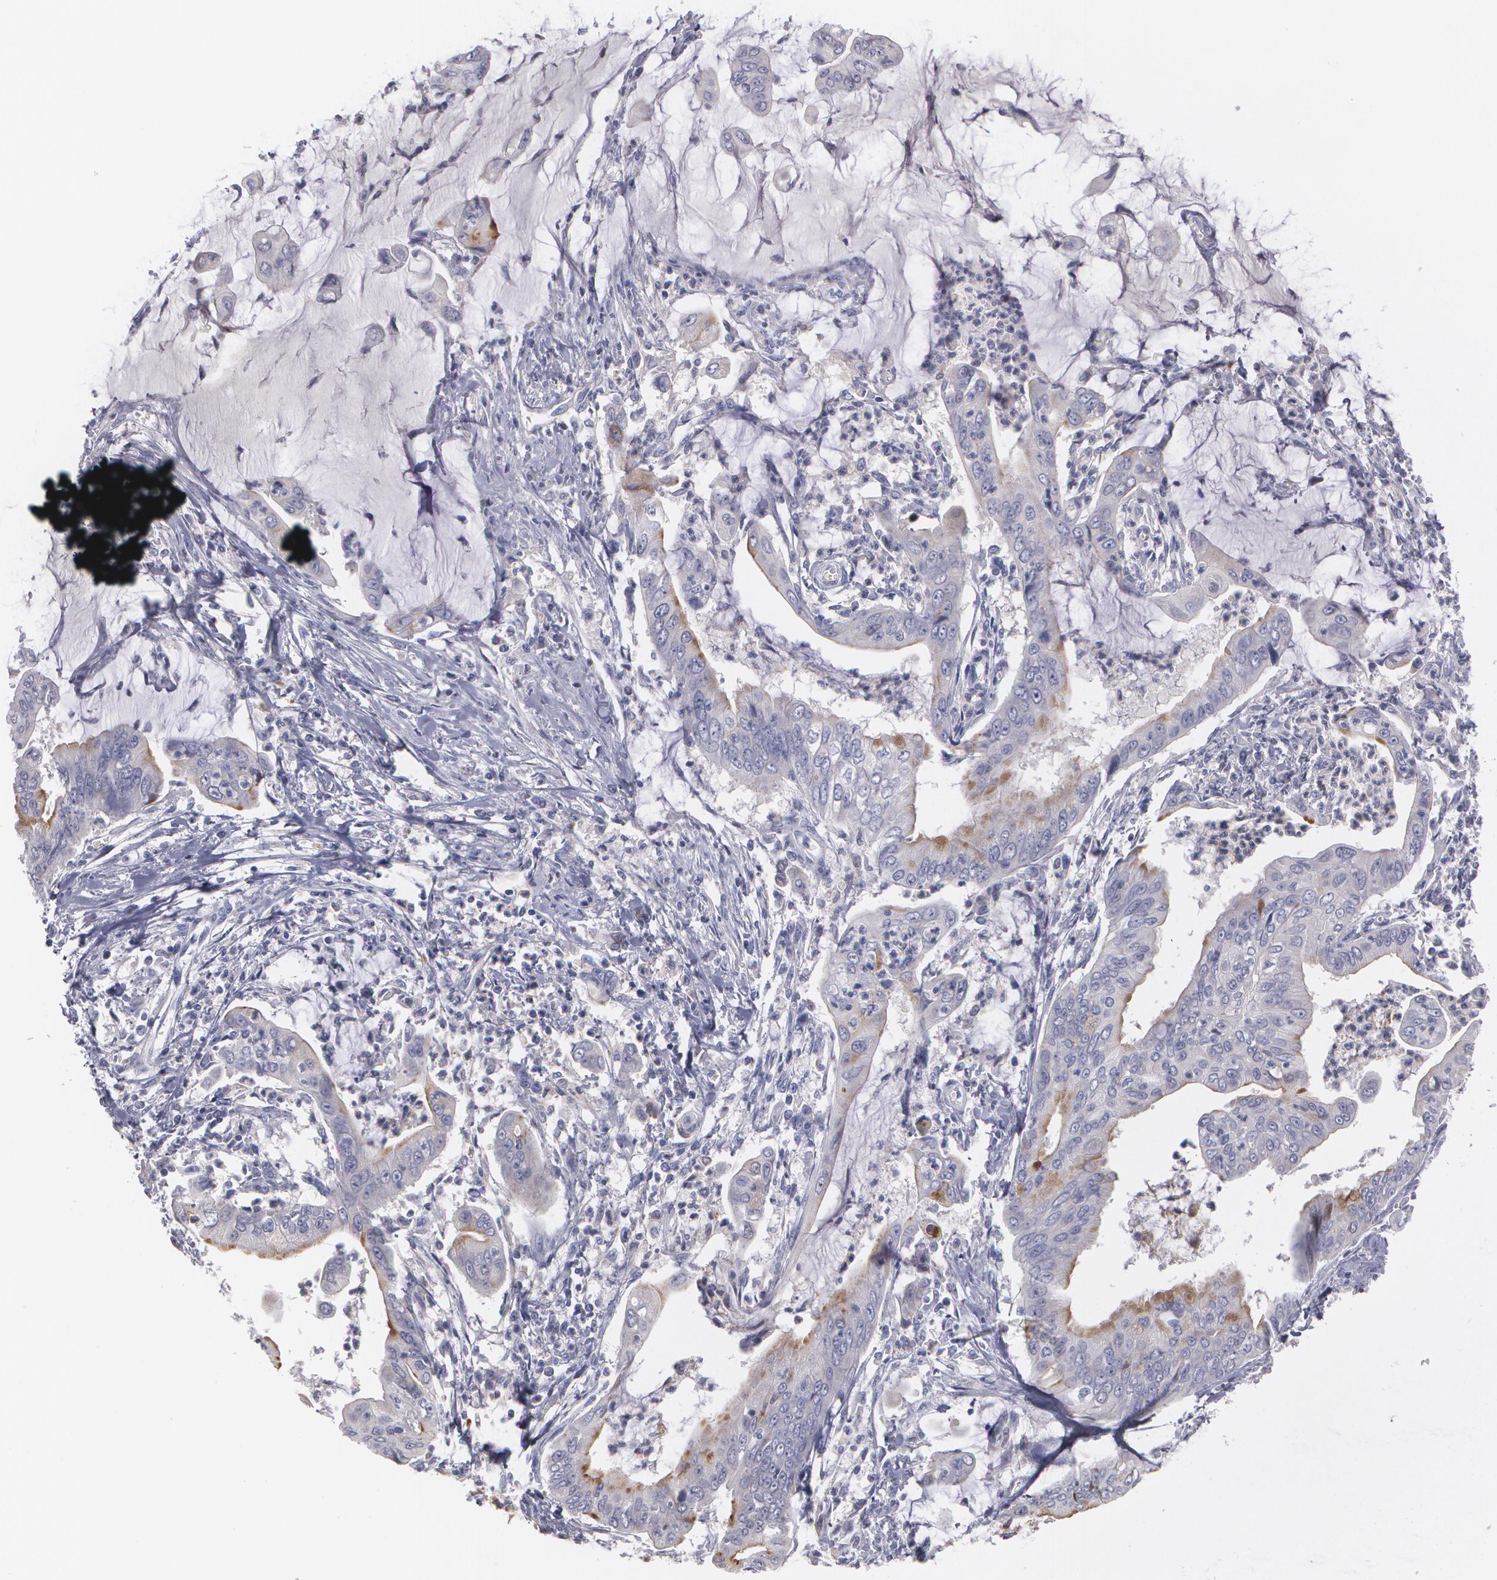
{"staining": {"intensity": "weak", "quantity": "25%-75%", "location": "cytoplasmic/membranous"}, "tissue": "stomach cancer", "cell_type": "Tumor cells", "image_type": "cancer", "snomed": [{"axis": "morphology", "description": "Adenocarcinoma, NOS"}, {"axis": "topography", "description": "Stomach, upper"}], "caption": "Weak cytoplasmic/membranous expression is seen in approximately 25%-75% of tumor cells in adenocarcinoma (stomach).", "gene": "SERPINA1", "patient": {"sex": "male", "age": 80}}